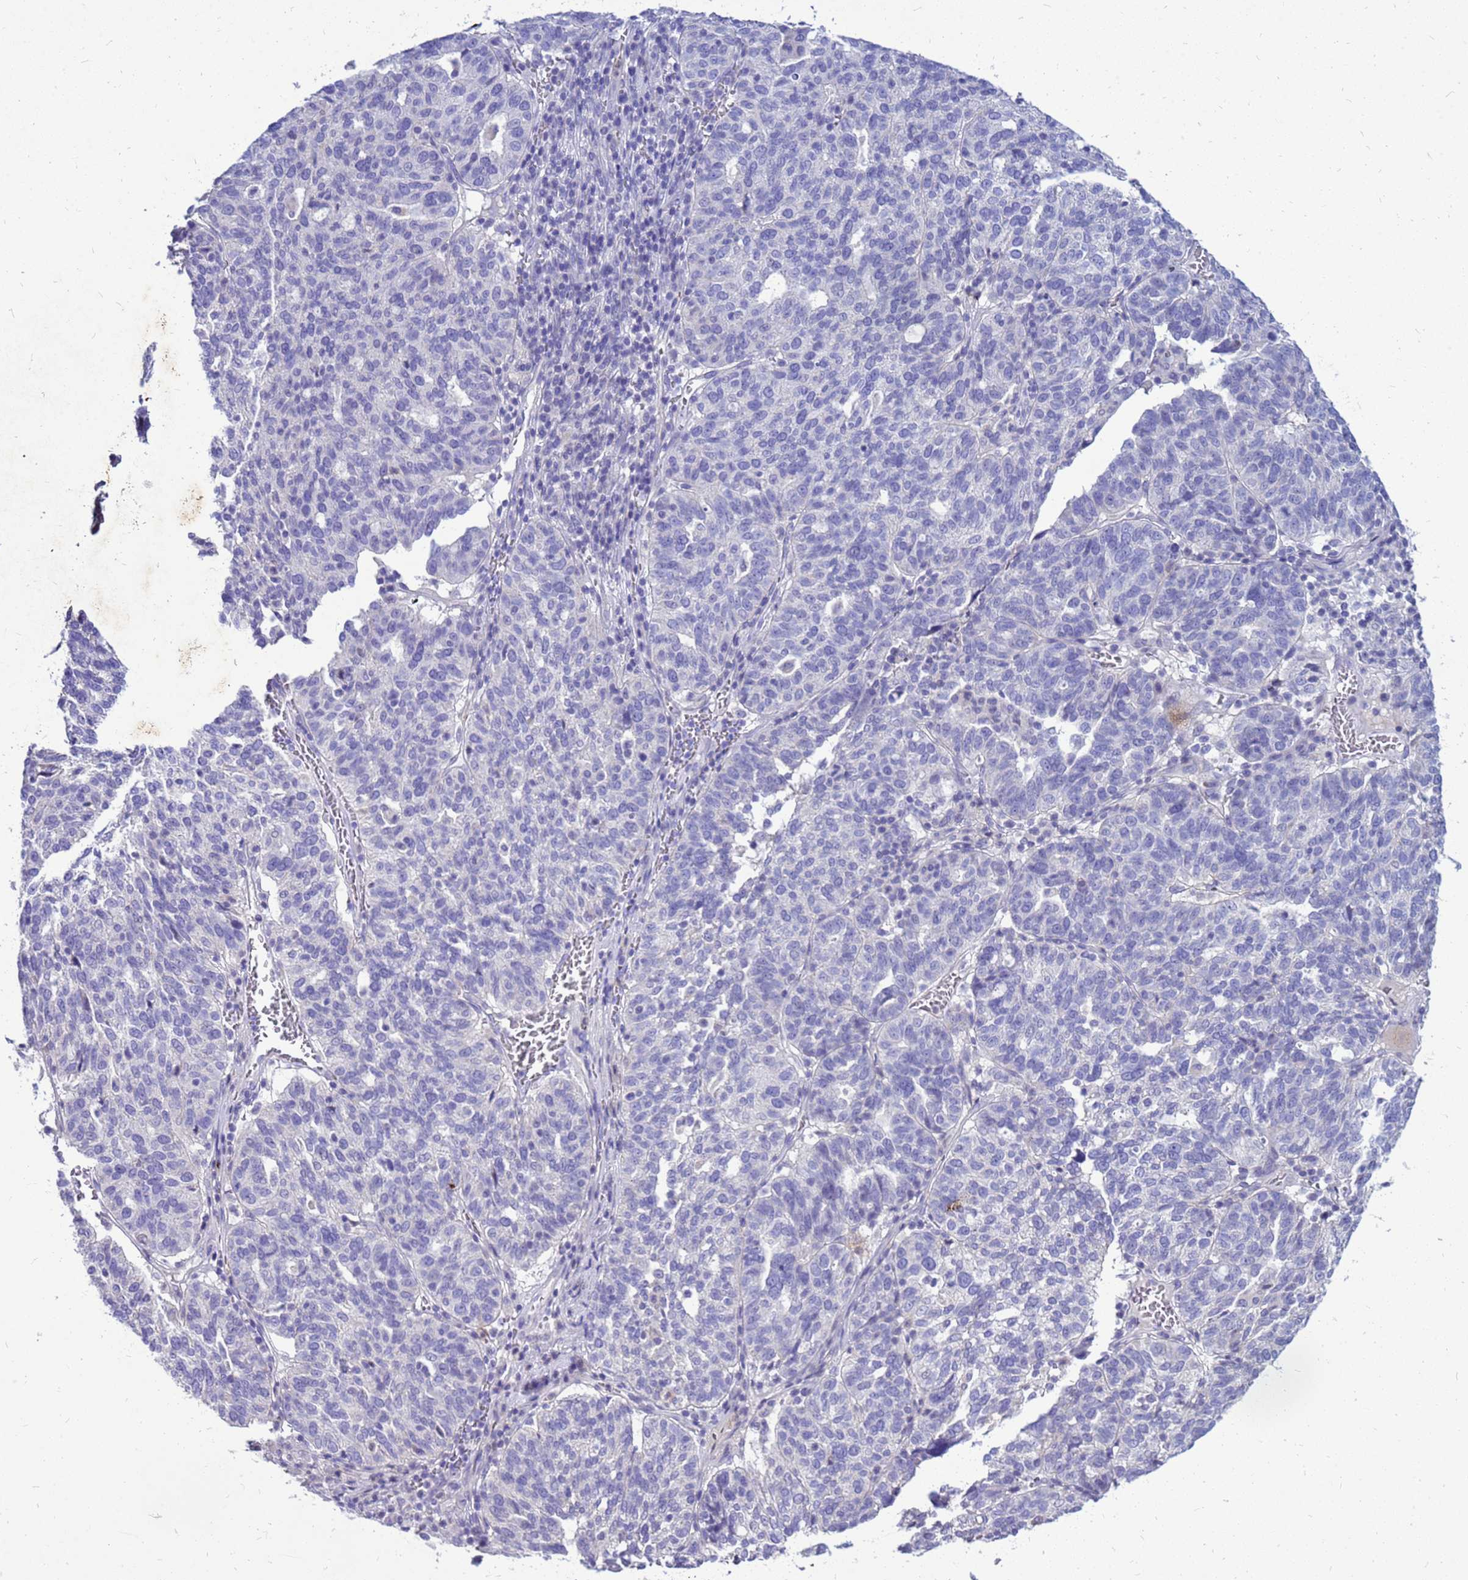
{"staining": {"intensity": "negative", "quantity": "none", "location": "none"}, "tissue": "ovarian cancer", "cell_type": "Tumor cells", "image_type": "cancer", "snomed": [{"axis": "morphology", "description": "Cystadenocarcinoma, serous, NOS"}, {"axis": "topography", "description": "Ovary"}], "caption": "This is an immunohistochemistry histopathology image of ovarian cancer. There is no expression in tumor cells.", "gene": "AKR1C1", "patient": {"sex": "female", "age": 59}}